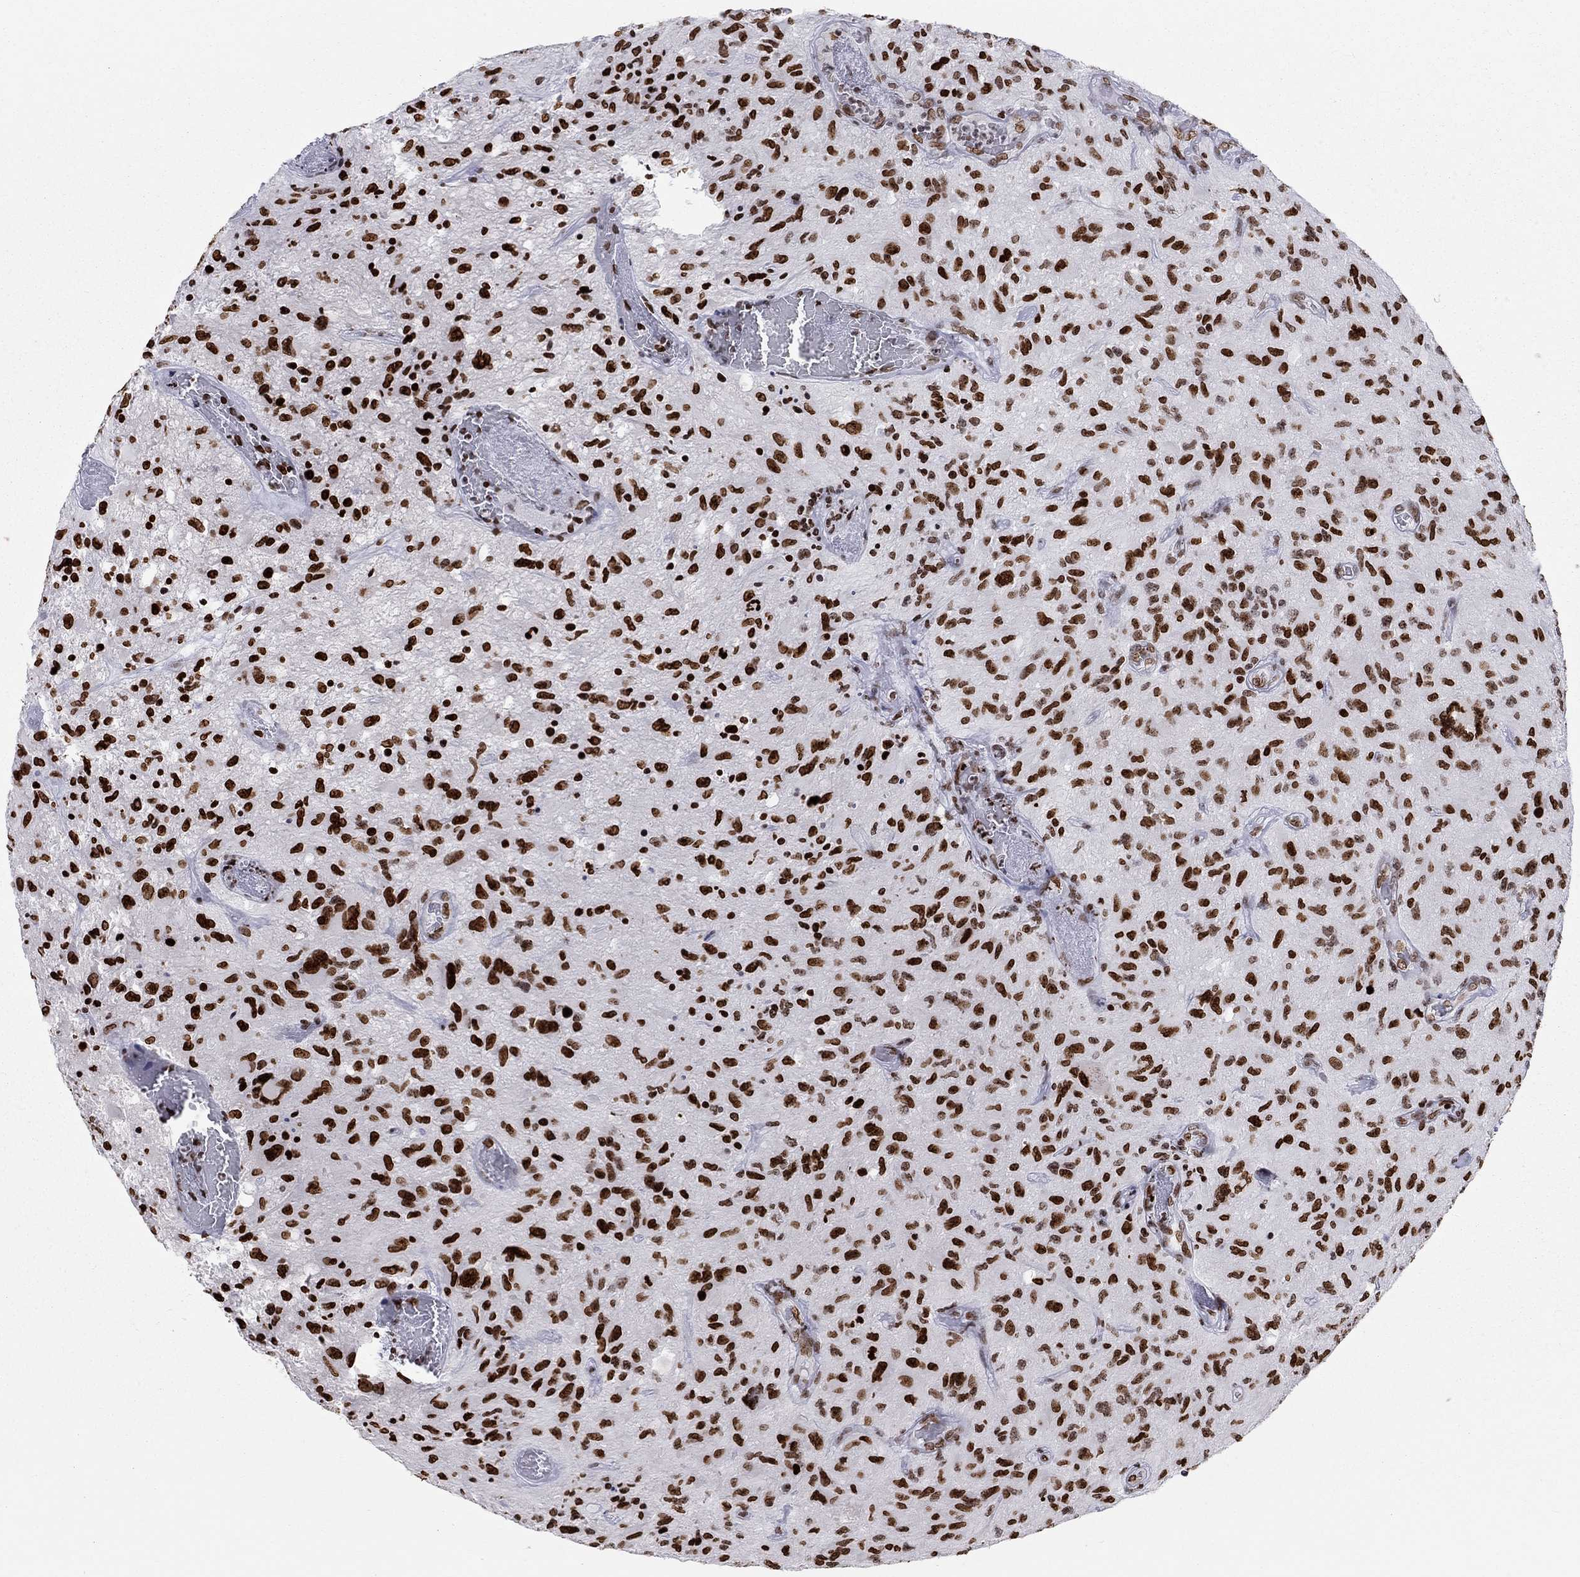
{"staining": {"intensity": "strong", "quantity": ">75%", "location": "nuclear"}, "tissue": "glioma", "cell_type": "Tumor cells", "image_type": "cancer", "snomed": [{"axis": "morphology", "description": "Glioma, malignant, NOS"}, {"axis": "morphology", "description": "Glioma, malignant, High grade"}, {"axis": "topography", "description": "Brain"}], "caption": "This micrograph reveals immunohistochemistry staining of malignant glioma (high-grade), with high strong nuclear positivity in about >75% of tumor cells.", "gene": "H2AX", "patient": {"sex": "female", "age": 71}}